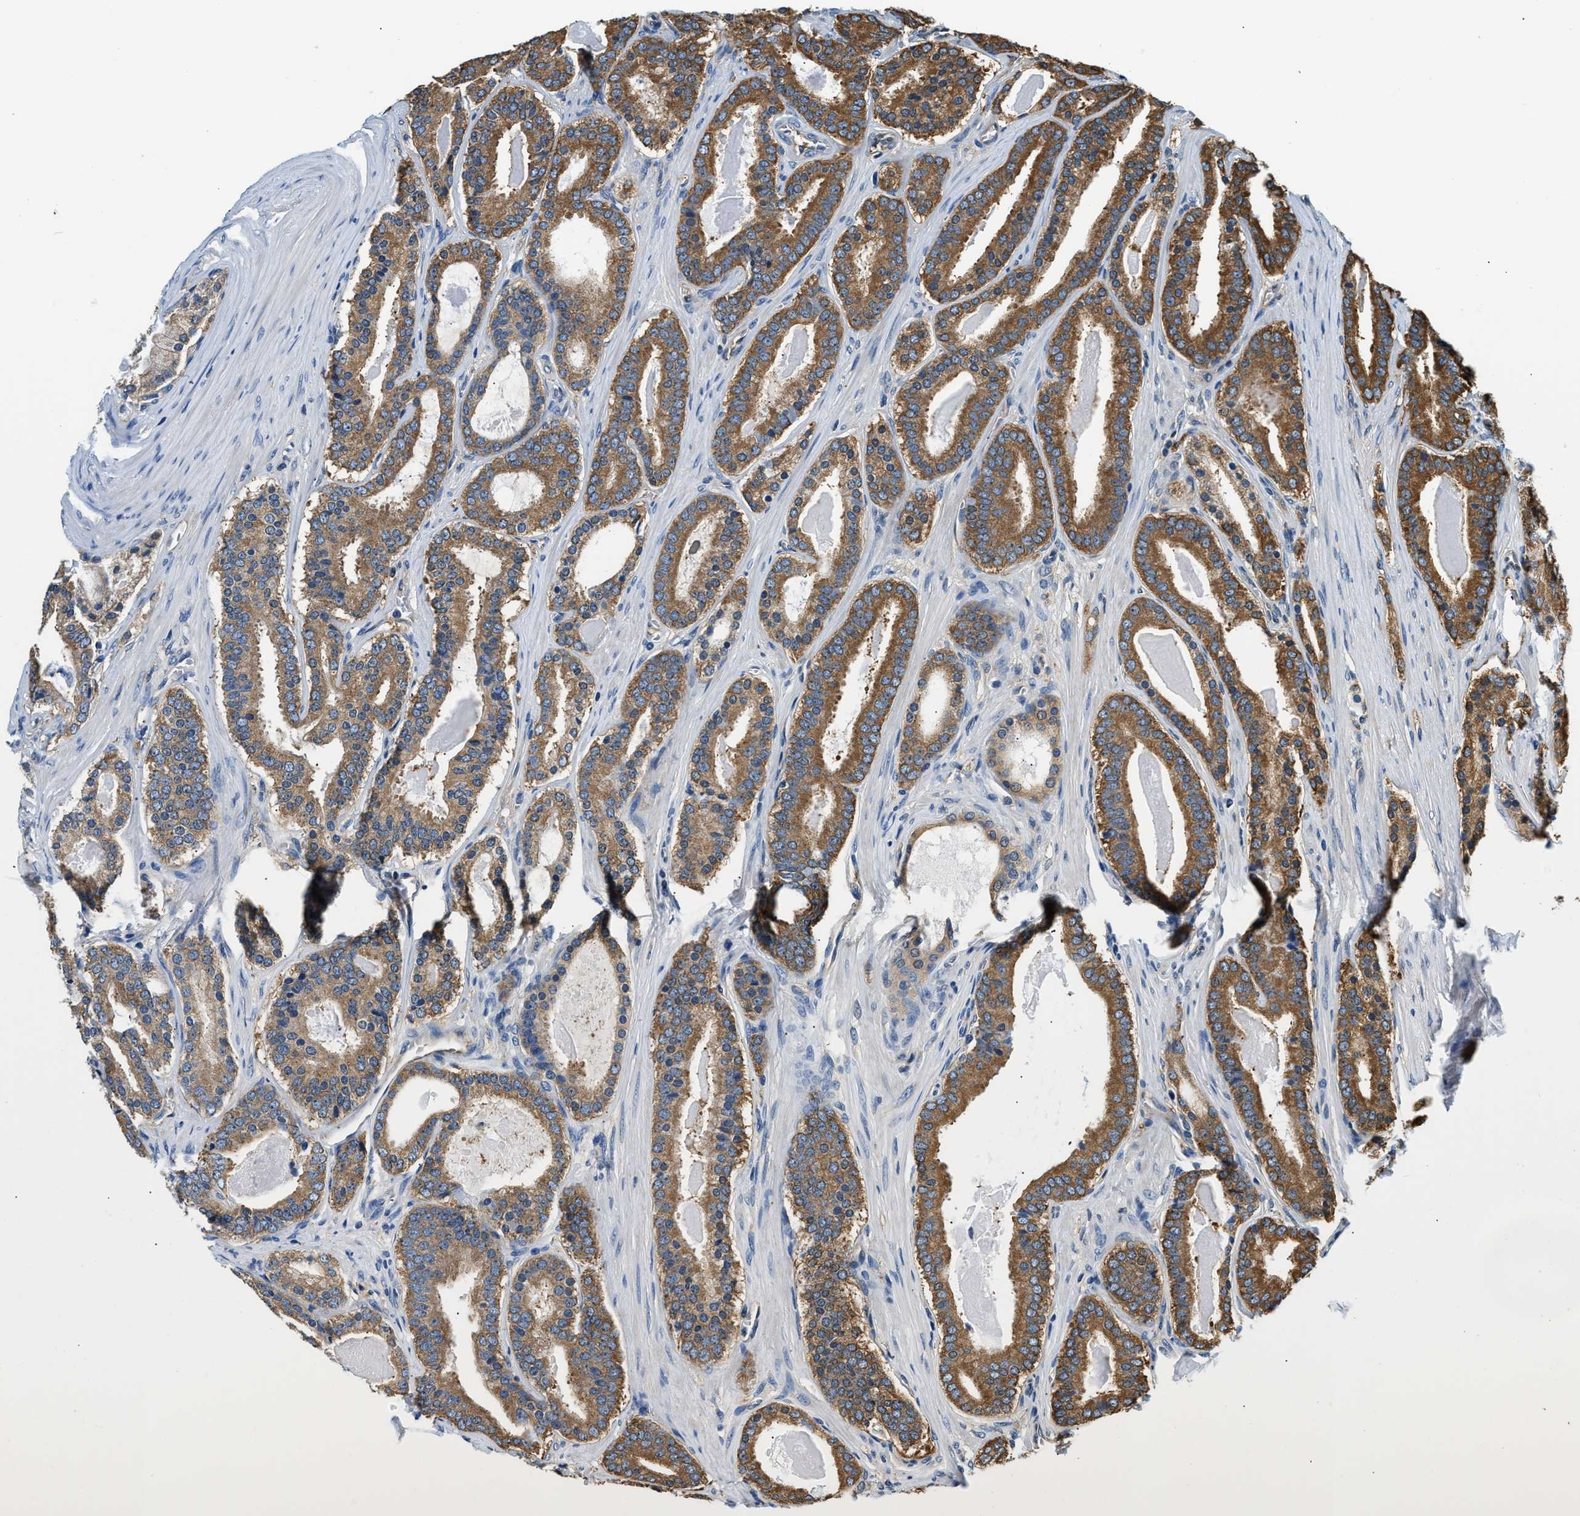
{"staining": {"intensity": "strong", "quantity": ">75%", "location": "cytoplasmic/membranous"}, "tissue": "prostate cancer", "cell_type": "Tumor cells", "image_type": "cancer", "snomed": [{"axis": "morphology", "description": "Adenocarcinoma, High grade"}, {"axis": "topography", "description": "Prostate"}], "caption": "Prostate cancer tissue shows strong cytoplasmic/membranous expression in approximately >75% of tumor cells", "gene": "PPP2R1B", "patient": {"sex": "male", "age": 60}}